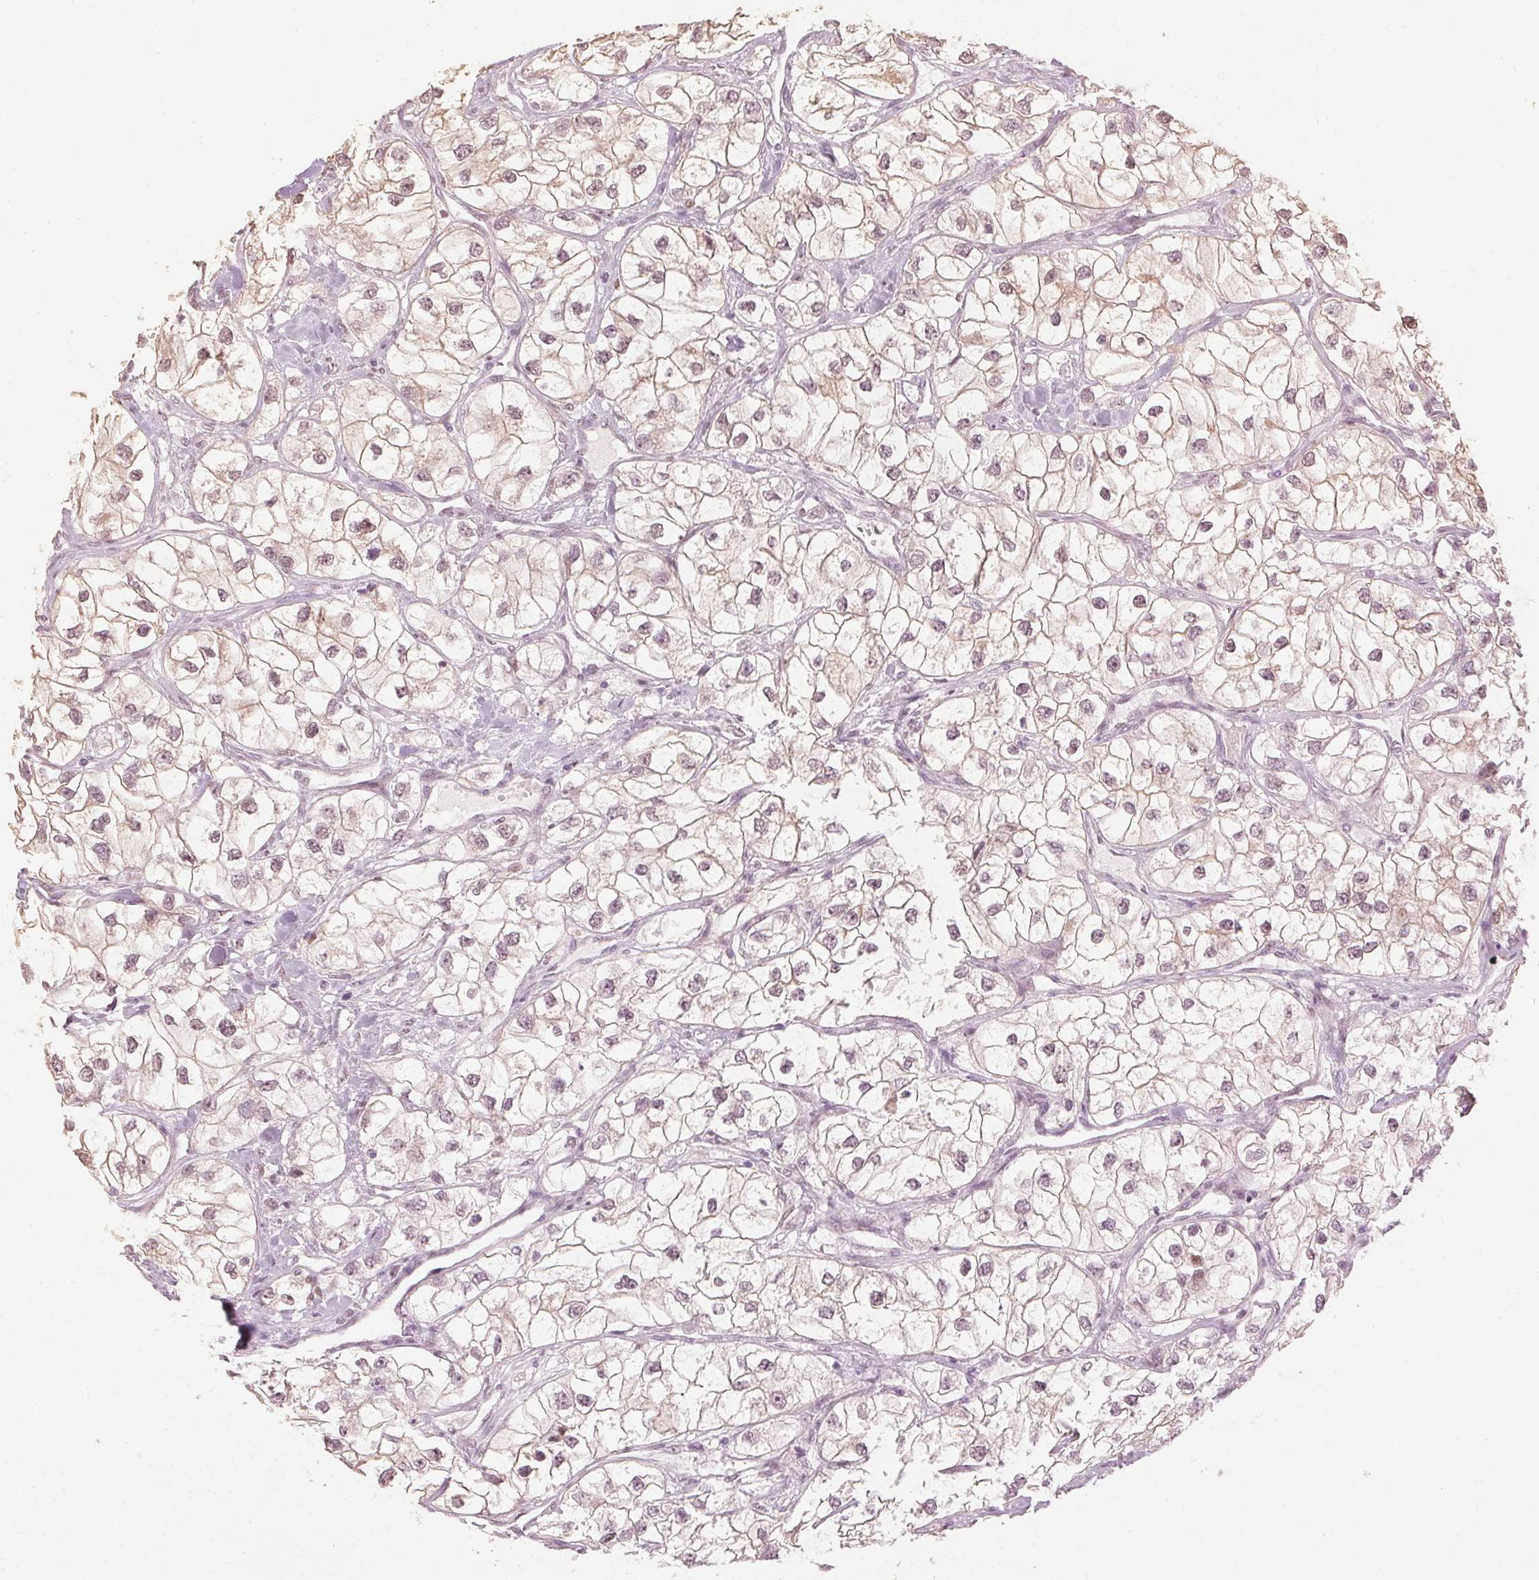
{"staining": {"intensity": "weak", "quantity": "<25%", "location": "nuclear"}, "tissue": "renal cancer", "cell_type": "Tumor cells", "image_type": "cancer", "snomed": [{"axis": "morphology", "description": "Adenocarcinoma, NOS"}, {"axis": "topography", "description": "Kidney"}], "caption": "Immunohistochemistry image of renal cancer stained for a protein (brown), which demonstrates no expression in tumor cells. The staining is performed using DAB brown chromogen with nuclei counter-stained in using hematoxylin.", "gene": "SLC39A3", "patient": {"sex": "male", "age": 59}}